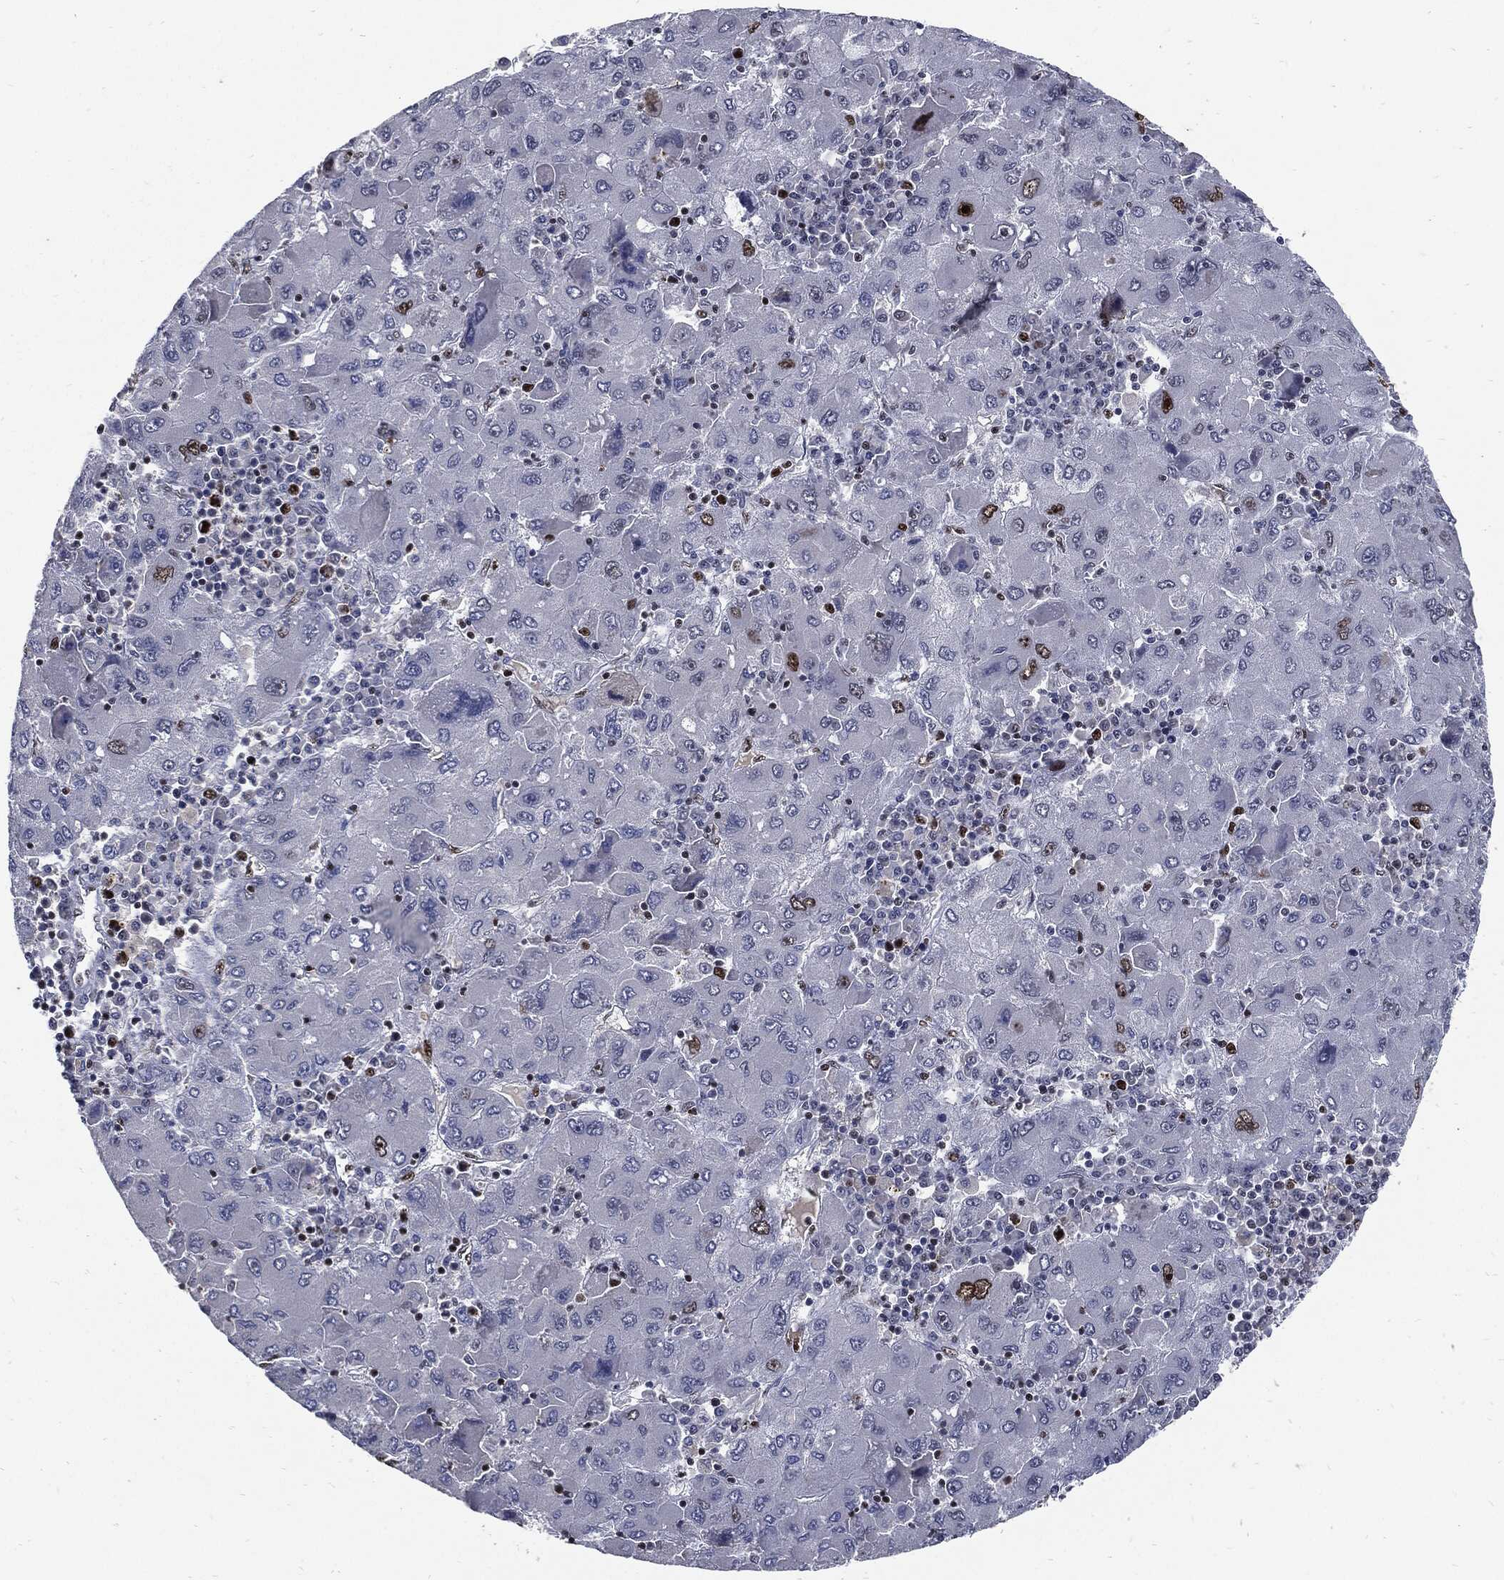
{"staining": {"intensity": "strong", "quantity": "<25%", "location": "nuclear"}, "tissue": "liver cancer", "cell_type": "Tumor cells", "image_type": "cancer", "snomed": [{"axis": "morphology", "description": "Carcinoma, Hepatocellular, NOS"}, {"axis": "topography", "description": "Liver"}], "caption": "Protein staining of liver cancer (hepatocellular carcinoma) tissue exhibits strong nuclear positivity in about <25% of tumor cells.", "gene": "NBN", "patient": {"sex": "male", "age": 75}}